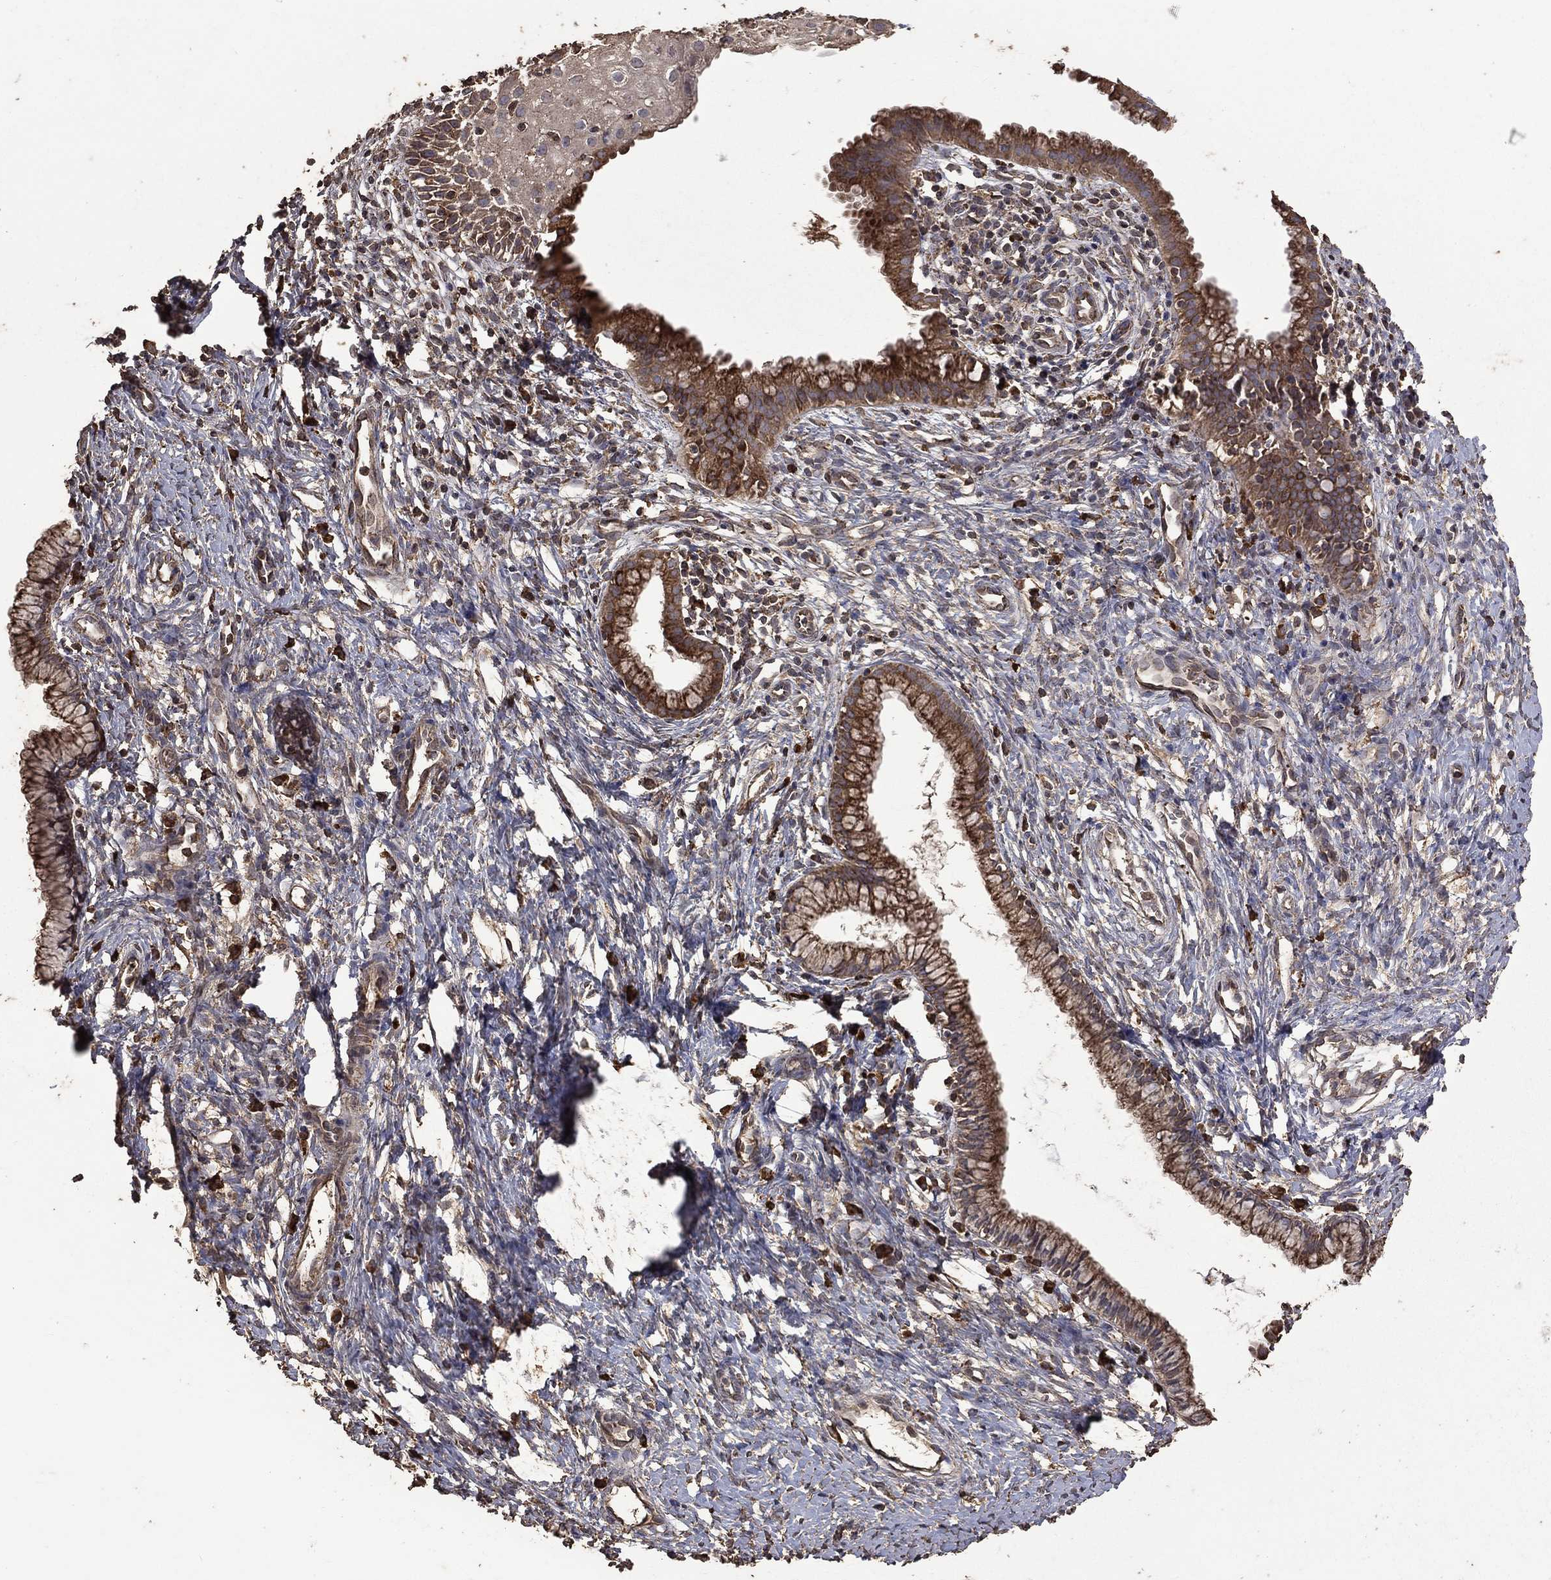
{"staining": {"intensity": "strong", "quantity": ">75%", "location": "cytoplasmic/membranous"}, "tissue": "cervix", "cell_type": "Glandular cells", "image_type": "normal", "snomed": [{"axis": "morphology", "description": "Normal tissue, NOS"}, {"axis": "topography", "description": "Cervix"}], "caption": "Immunohistochemical staining of normal cervix demonstrates >75% levels of strong cytoplasmic/membranous protein positivity in about >75% of glandular cells.", "gene": "METTL27", "patient": {"sex": "female", "age": 39}}